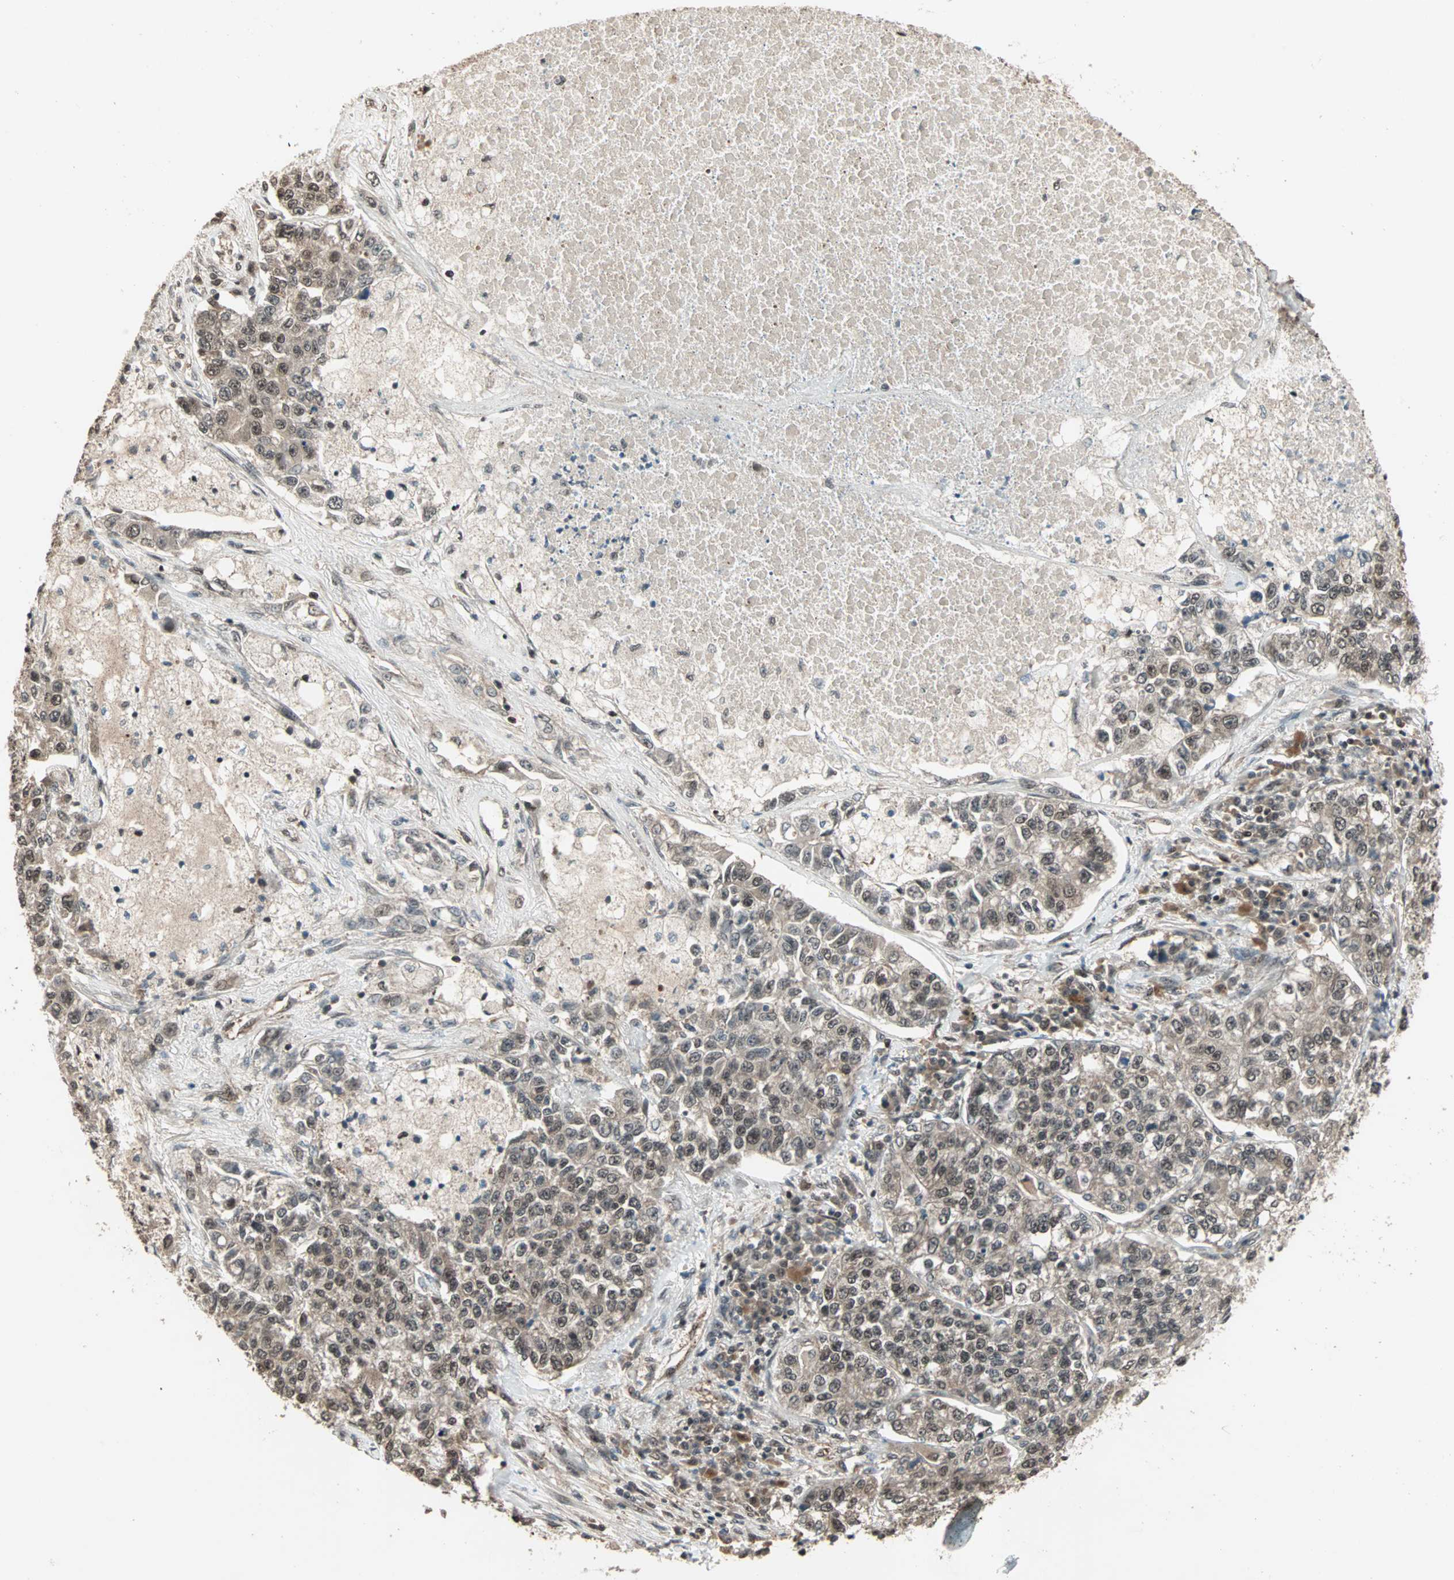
{"staining": {"intensity": "weak", "quantity": "25%-75%", "location": "cytoplasmic/membranous,nuclear"}, "tissue": "lung cancer", "cell_type": "Tumor cells", "image_type": "cancer", "snomed": [{"axis": "morphology", "description": "Adenocarcinoma, NOS"}, {"axis": "topography", "description": "Lung"}], "caption": "Lung adenocarcinoma stained with DAB immunohistochemistry reveals low levels of weak cytoplasmic/membranous and nuclear staining in approximately 25%-75% of tumor cells. (IHC, brightfield microscopy, high magnification).", "gene": "ZNF701", "patient": {"sex": "male", "age": 49}}